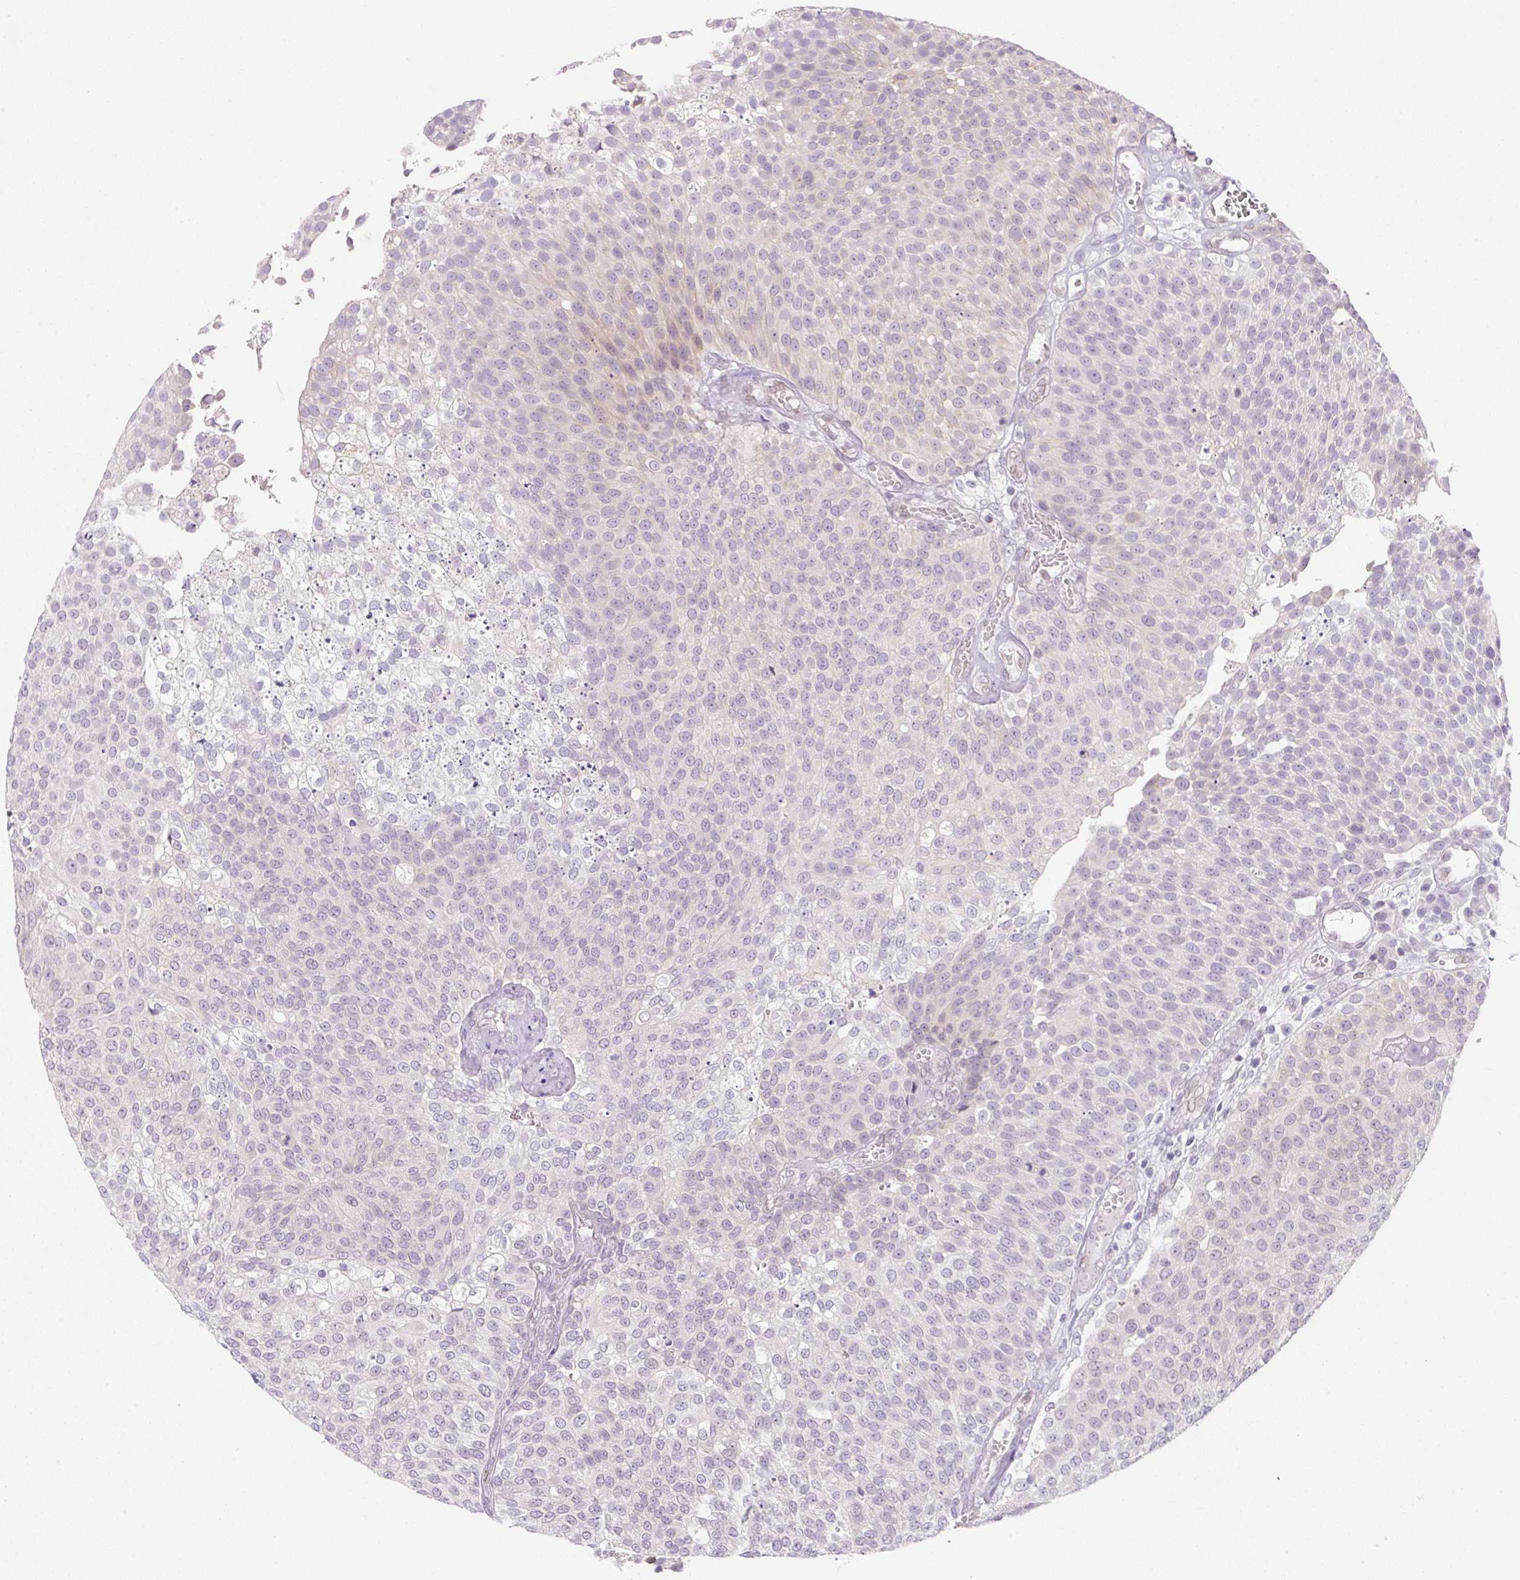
{"staining": {"intensity": "weak", "quantity": "<25%", "location": "cytoplasmic/membranous"}, "tissue": "urothelial cancer", "cell_type": "Tumor cells", "image_type": "cancer", "snomed": [{"axis": "morphology", "description": "Urothelial carcinoma, Low grade"}, {"axis": "topography", "description": "Urinary bladder"}], "caption": "Micrograph shows no significant protein staining in tumor cells of low-grade urothelial carcinoma.", "gene": "SYNE3", "patient": {"sex": "female", "age": 79}}